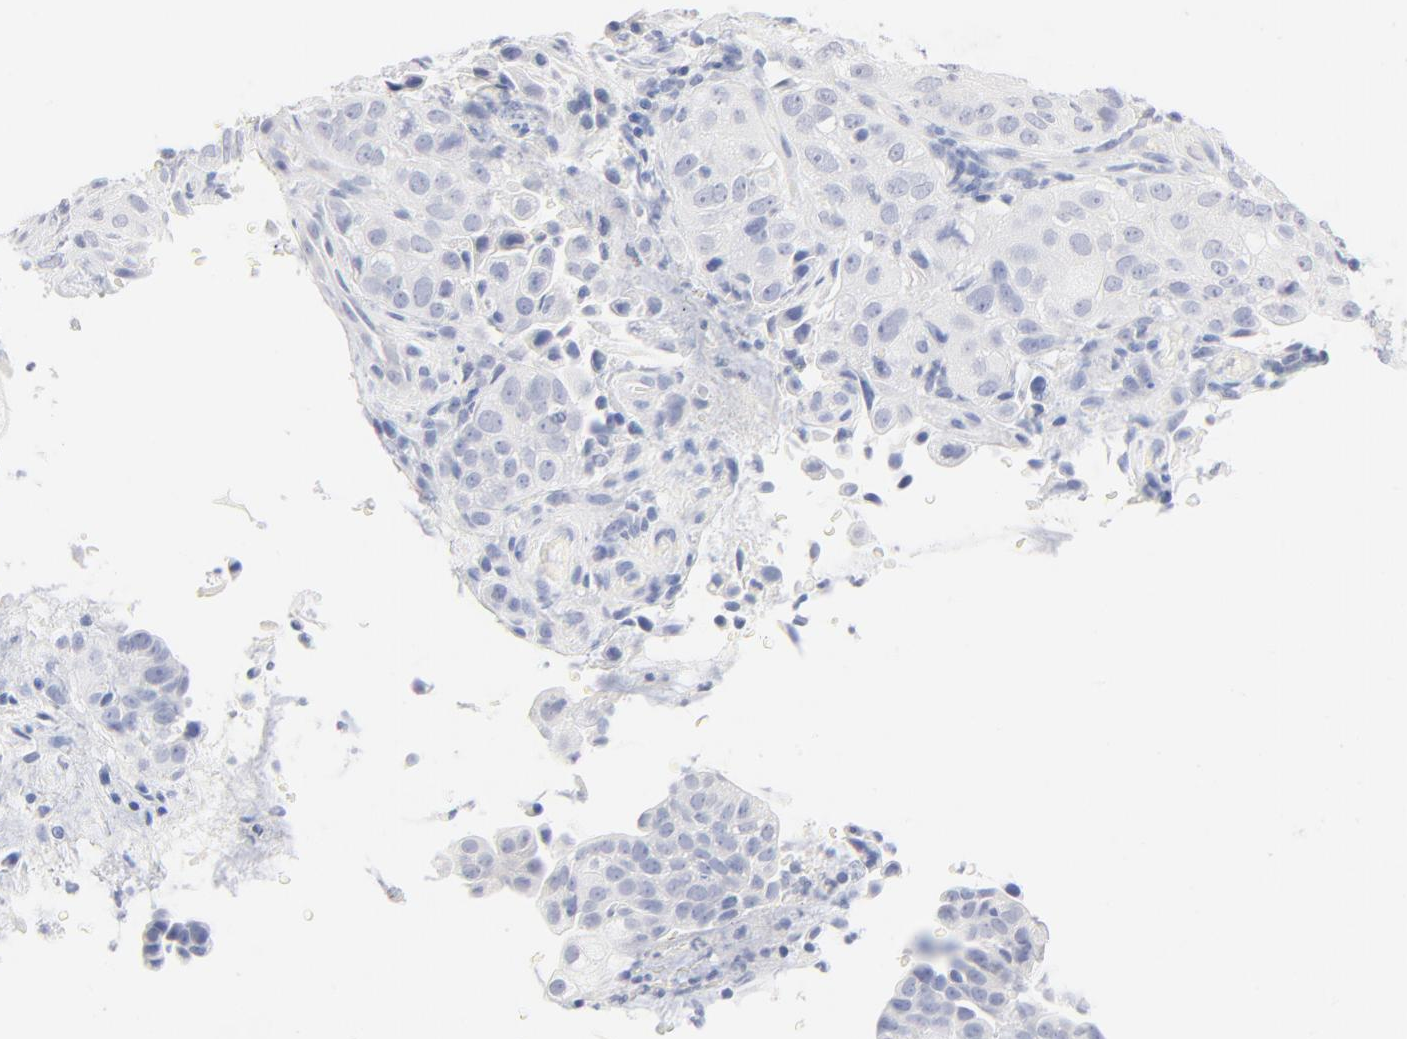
{"staining": {"intensity": "negative", "quantity": "none", "location": "none"}, "tissue": "cervical cancer", "cell_type": "Tumor cells", "image_type": "cancer", "snomed": [{"axis": "morphology", "description": "Squamous cell carcinoma, NOS"}, {"axis": "topography", "description": "Cervix"}], "caption": "A high-resolution image shows IHC staining of cervical cancer (squamous cell carcinoma), which reveals no significant expression in tumor cells. The staining is performed using DAB (3,3'-diaminobenzidine) brown chromogen with nuclei counter-stained in using hematoxylin.", "gene": "ONECUT1", "patient": {"sex": "female", "age": 38}}